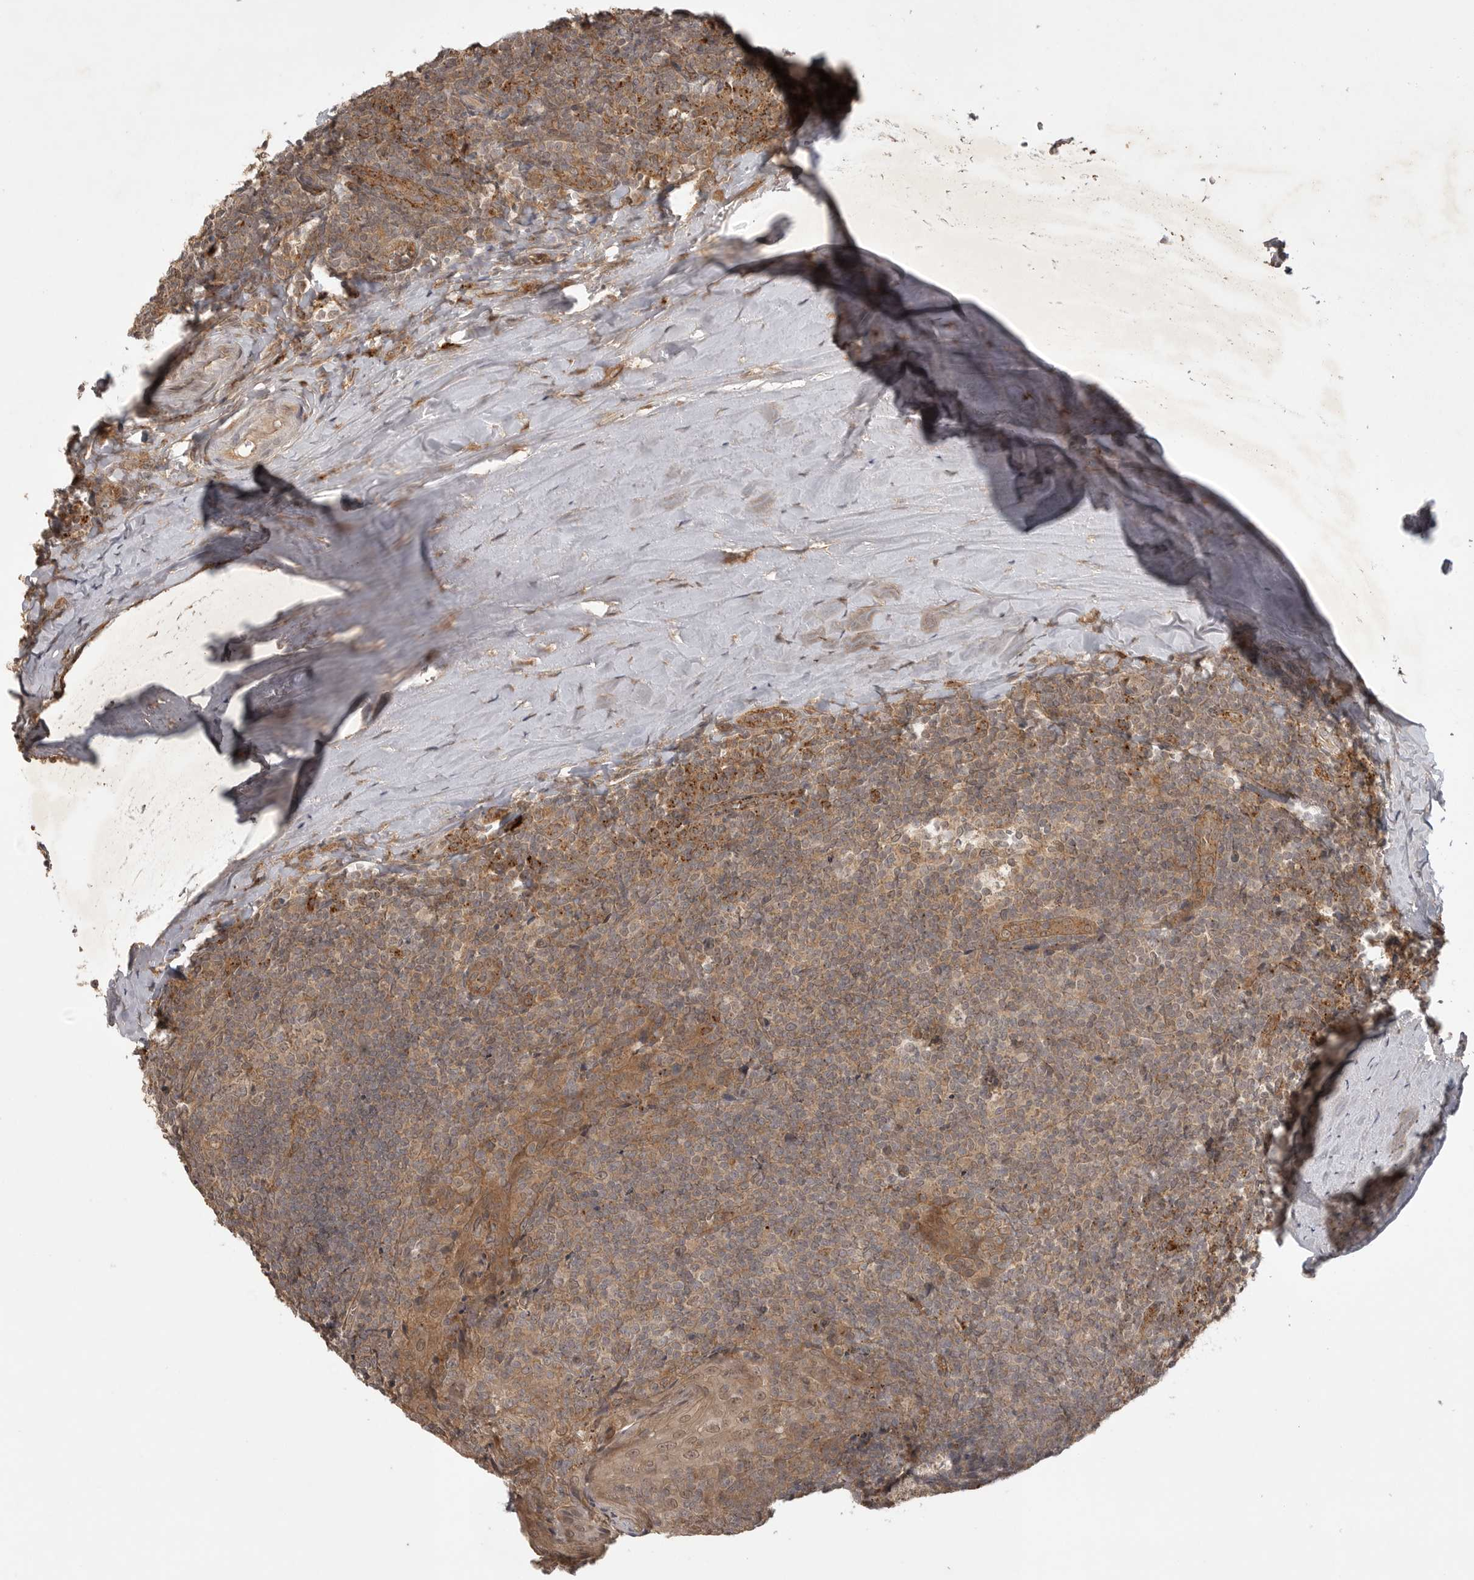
{"staining": {"intensity": "strong", "quantity": "<25%", "location": "cytoplasmic/membranous"}, "tissue": "tonsil", "cell_type": "Germinal center cells", "image_type": "normal", "snomed": [{"axis": "morphology", "description": "Normal tissue, NOS"}, {"axis": "topography", "description": "Tonsil"}], "caption": "A photomicrograph of tonsil stained for a protein shows strong cytoplasmic/membranous brown staining in germinal center cells. The staining was performed using DAB (3,3'-diaminobenzidine), with brown indicating positive protein expression. Nuclei are stained blue with hematoxylin.", "gene": "ZNF232", "patient": {"sex": "male", "age": 37}}